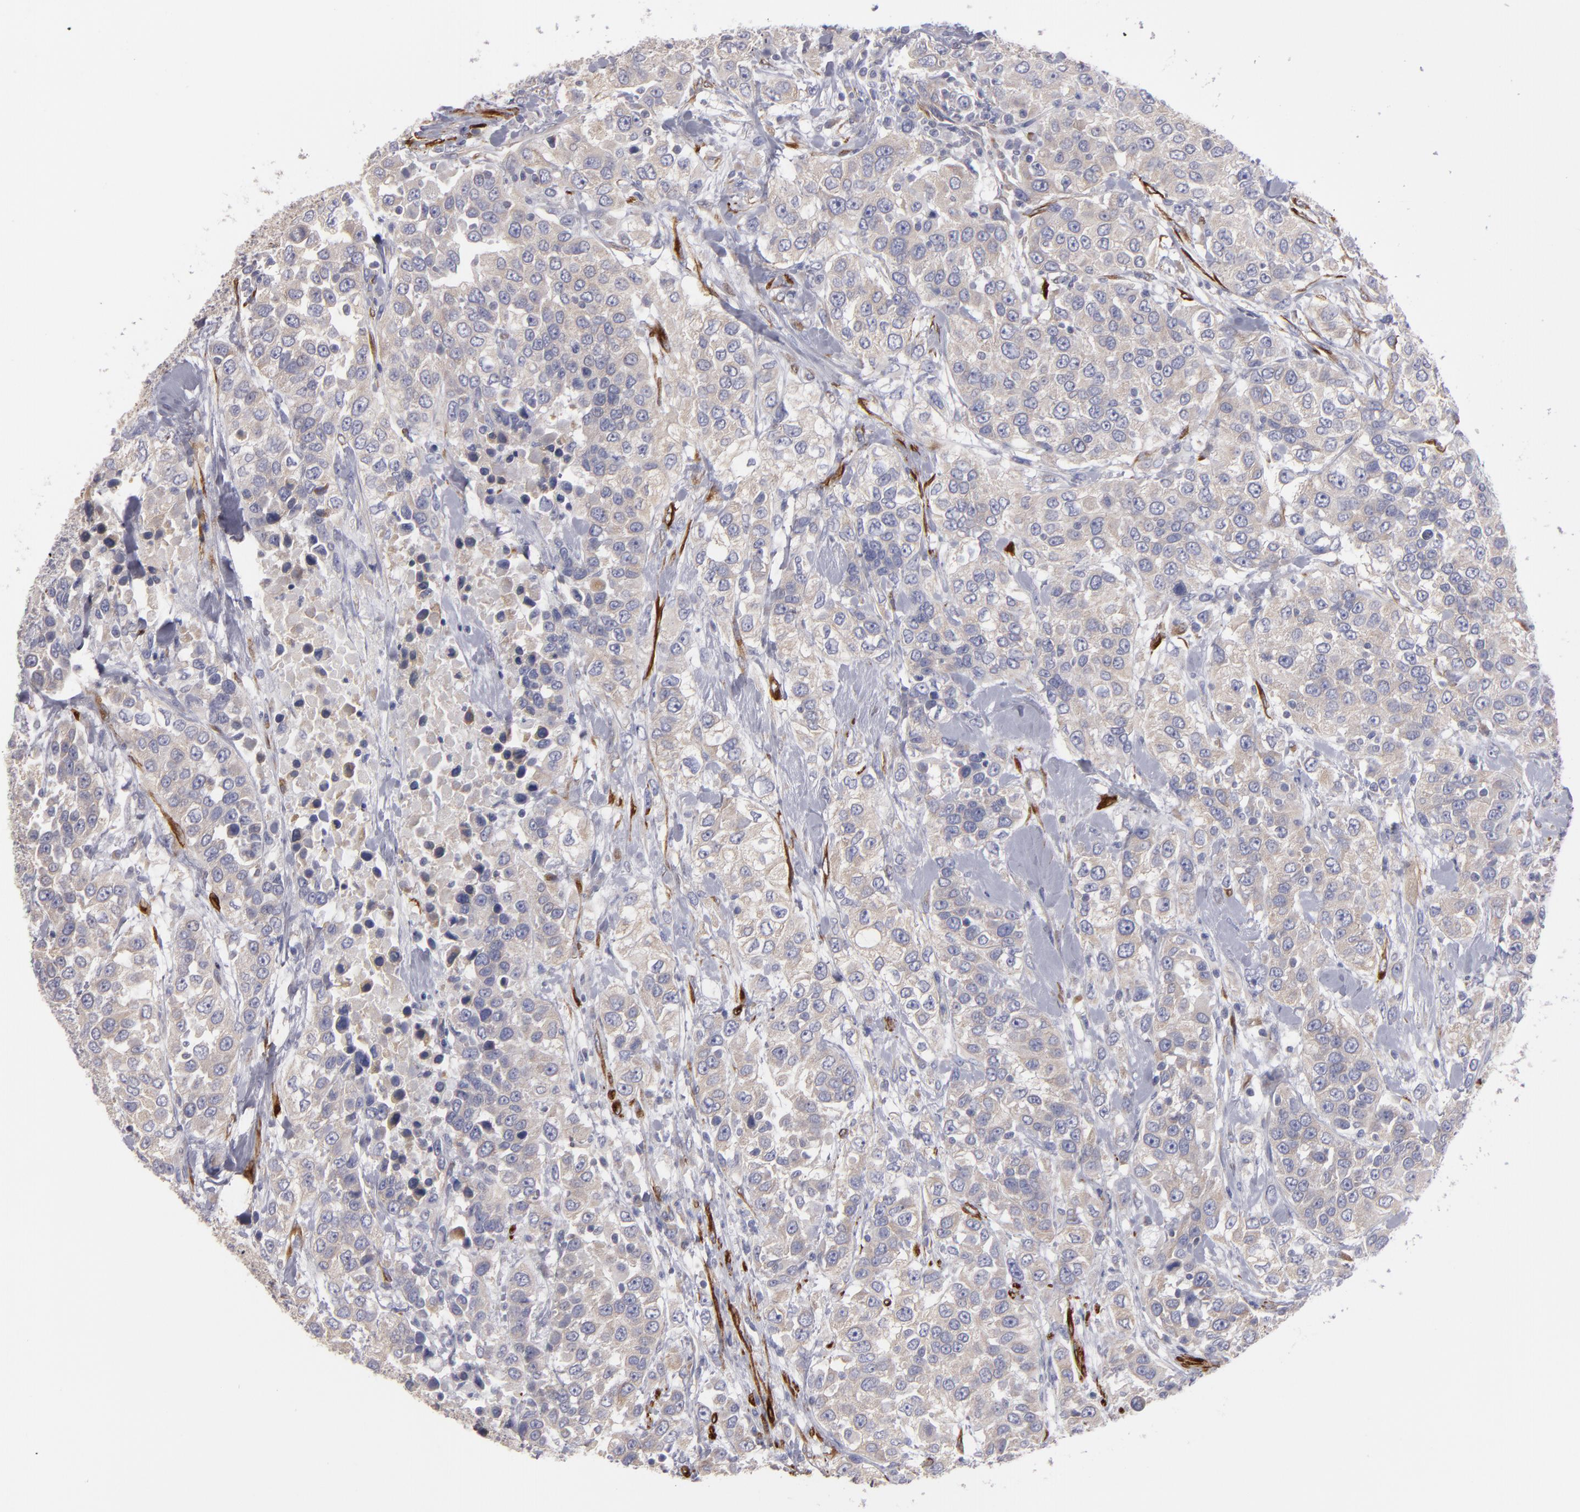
{"staining": {"intensity": "weak", "quantity": ">75%", "location": "cytoplasmic/membranous"}, "tissue": "urothelial cancer", "cell_type": "Tumor cells", "image_type": "cancer", "snomed": [{"axis": "morphology", "description": "Urothelial carcinoma, High grade"}, {"axis": "topography", "description": "Urinary bladder"}], "caption": "Tumor cells reveal low levels of weak cytoplasmic/membranous staining in approximately >75% of cells in human urothelial carcinoma (high-grade).", "gene": "SLMAP", "patient": {"sex": "female", "age": 80}}